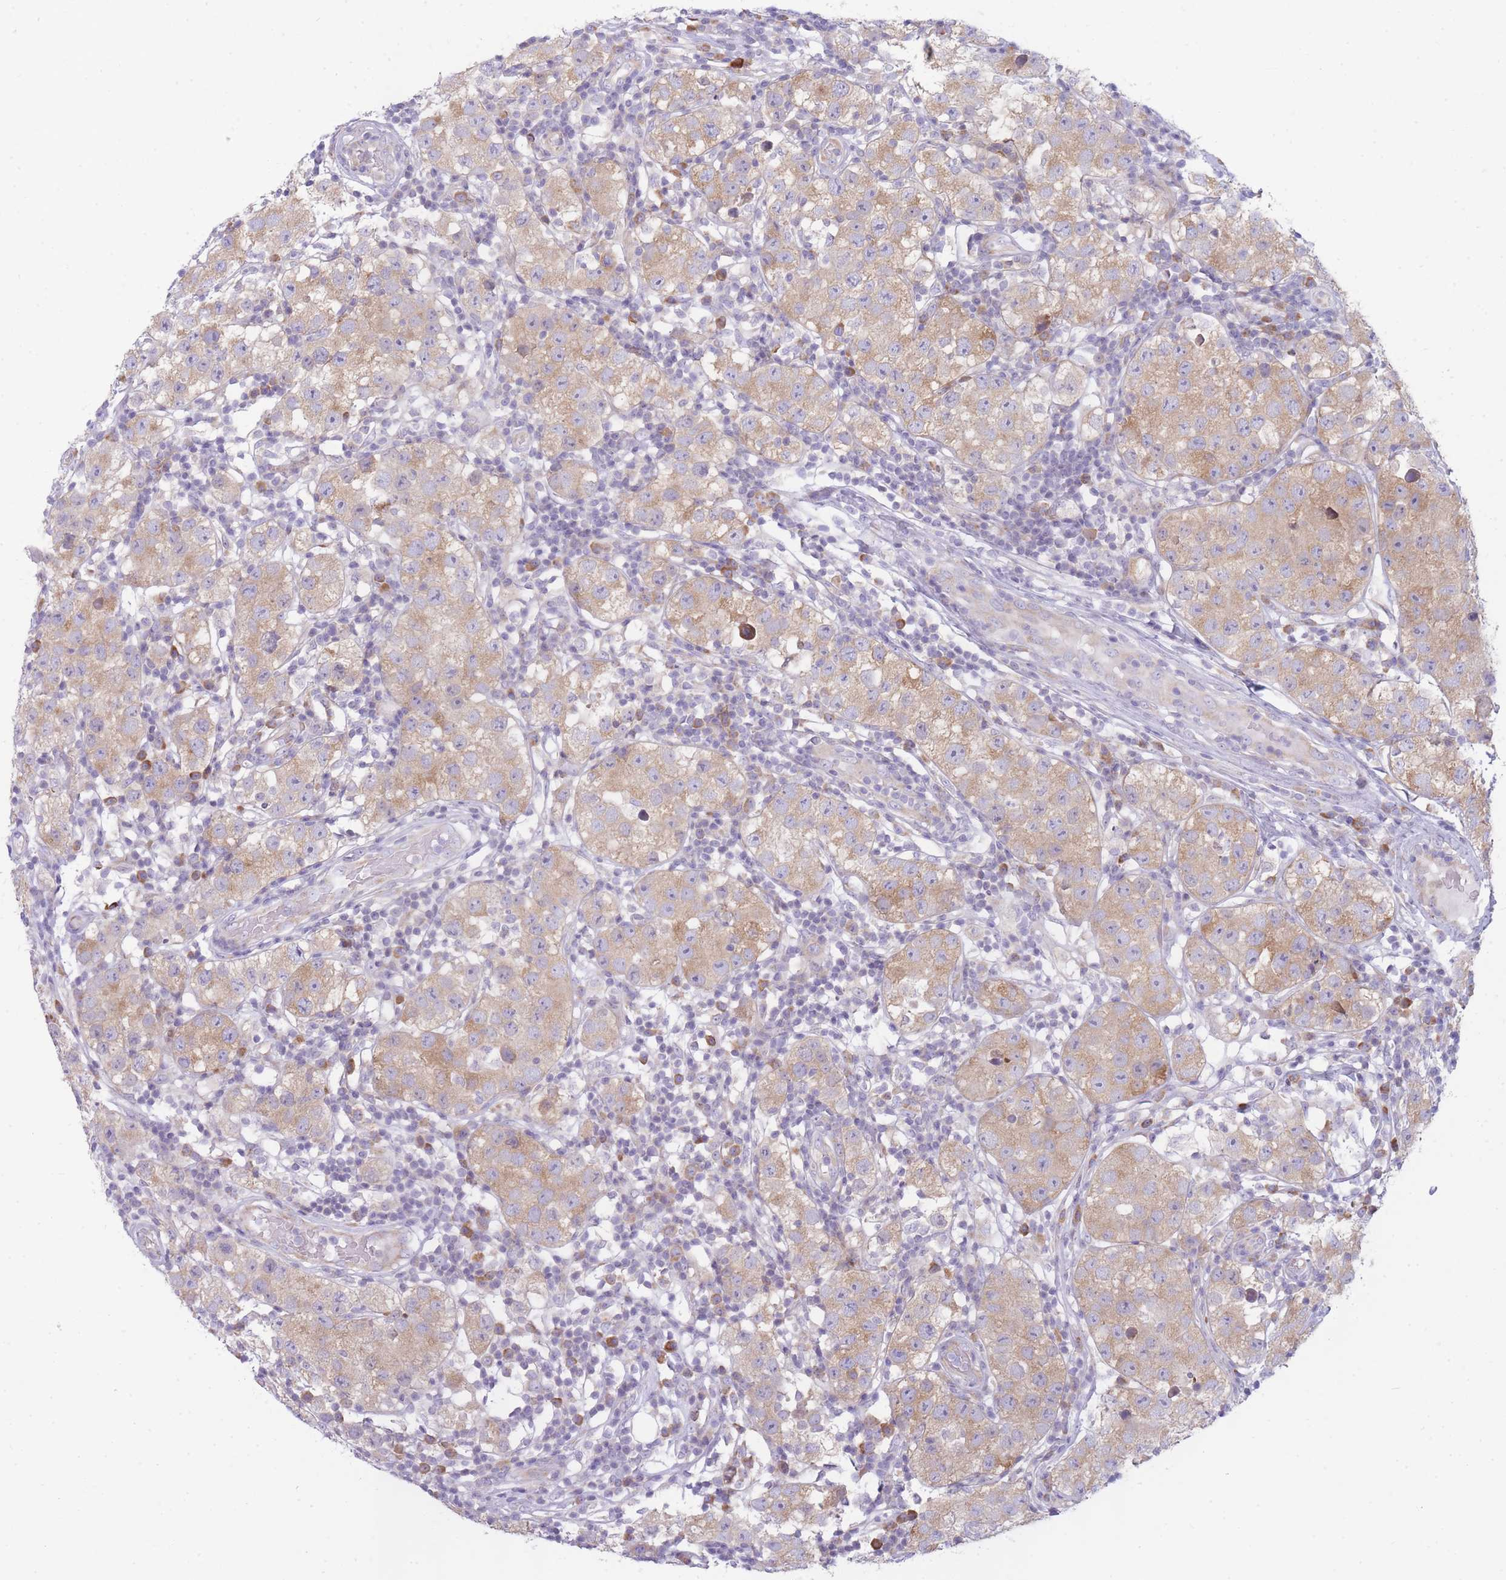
{"staining": {"intensity": "moderate", "quantity": ">75%", "location": "cytoplasmic/membranous"}, "tissue": "testis cancer", "cell_type": "Tumor cells", "image_type": "cancer", "snomed": [{"axis": "morphology", "description": "Seminoma, NOS"}, {"axis": "topography", "description": "Testis"}], "caption": "Brown immunohistochemical staining in human testis seminoma displays moderate cytoplasmic/membranous expression in approximately >75% of tumor cells.", "gene": "OR5L2", "patient": {"sex": "male", "age": 34}}